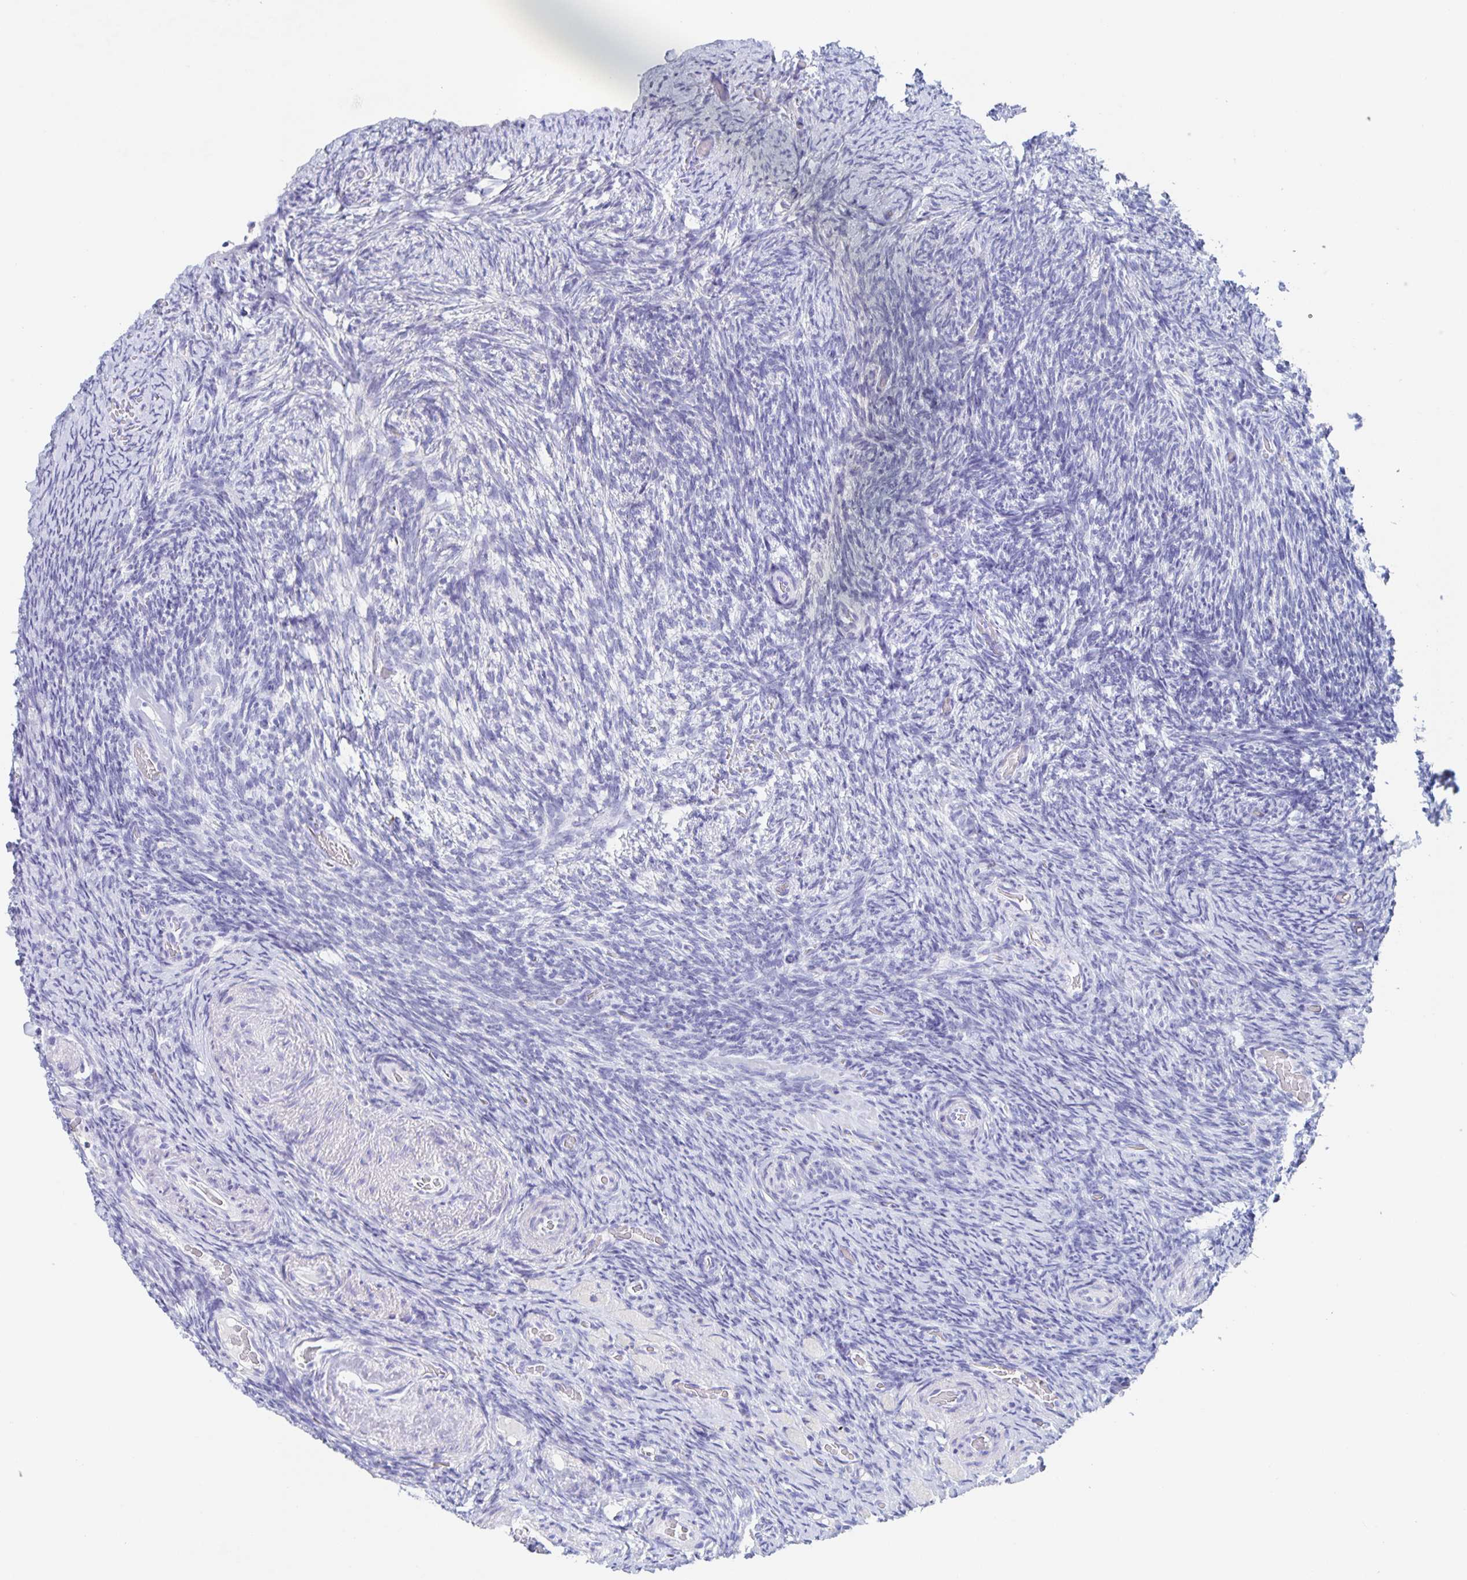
{"staining": {"intensity": "negative", "quantity": "none", "location": "none"}, "tissue": "ovary", "cell_type": "Ovarian stroma cells", "image_type": "normal", "snomed": [{"axis": "morphology", "description": "Normal tissue, NOS"}, {"axis": "topography", "description": "Ovary"}], "caption": "Immunohistochemical staining of benign ovary demonstrates no significant positivity in ovarian stroma cells.", "gene": "DMBT1", "patient": {"sex": "female", "age": 34}}